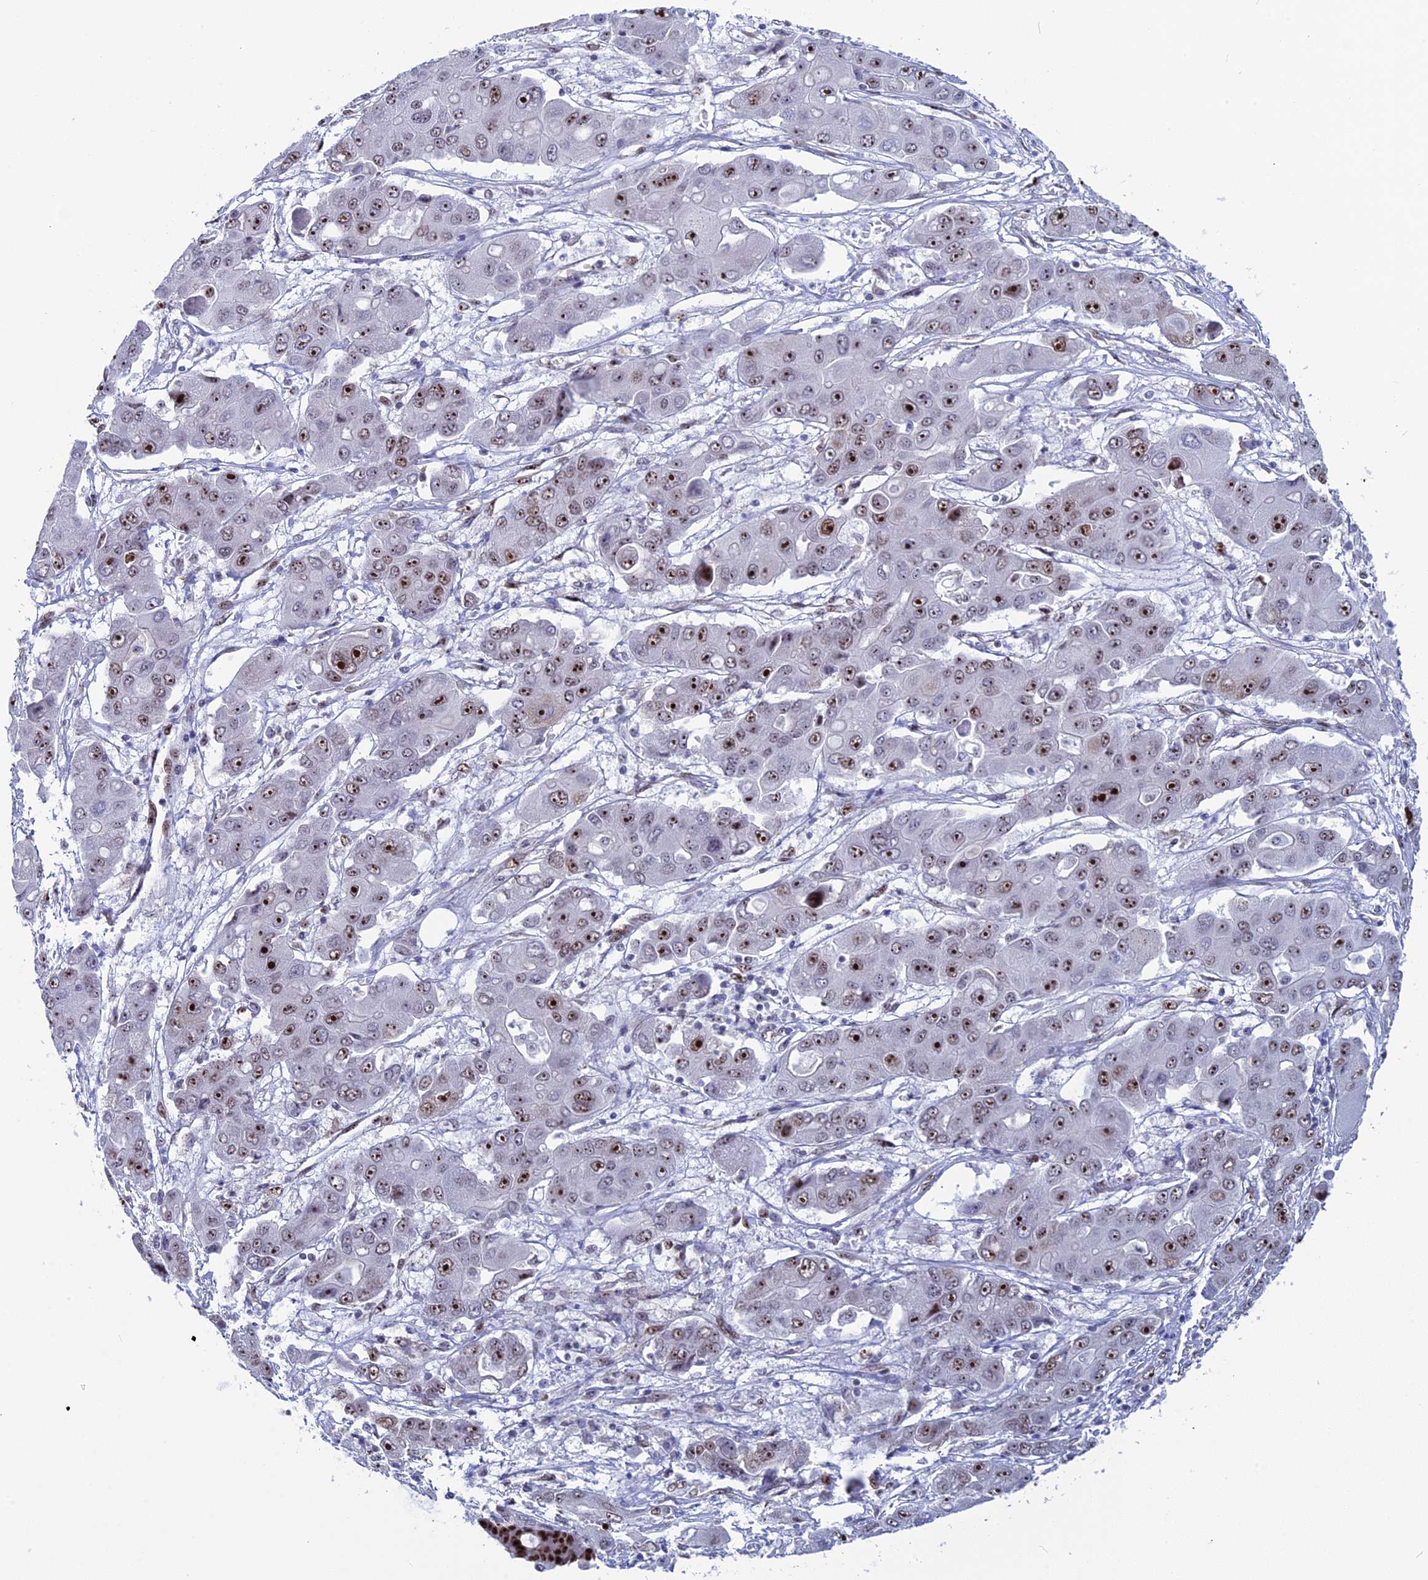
{"staining": {"intensity": "strong", "quantity": "25%-75%", "location": "nuclear"}, "tissue": "liver cancer", "cell_type": "Tumor cells", "image_type": "cancer", "snomed": [{"axis": "morphology", "description": "Cholangiocarcinoma"}, {"axis": "topography", "description": "Liver"}], "caption": "Liver cholangiocarcinoma tissue reveals strong nuclear staining in approximately 25%-75% of tumor cells, visualized by immunohistochemistry. (DAB (3,3'-diaminobenzidine) IHC, brown staining for protein, blue staining for nuclei).", "gene": "CCDC86", "patient": {"sex": "male", "age": 67}}